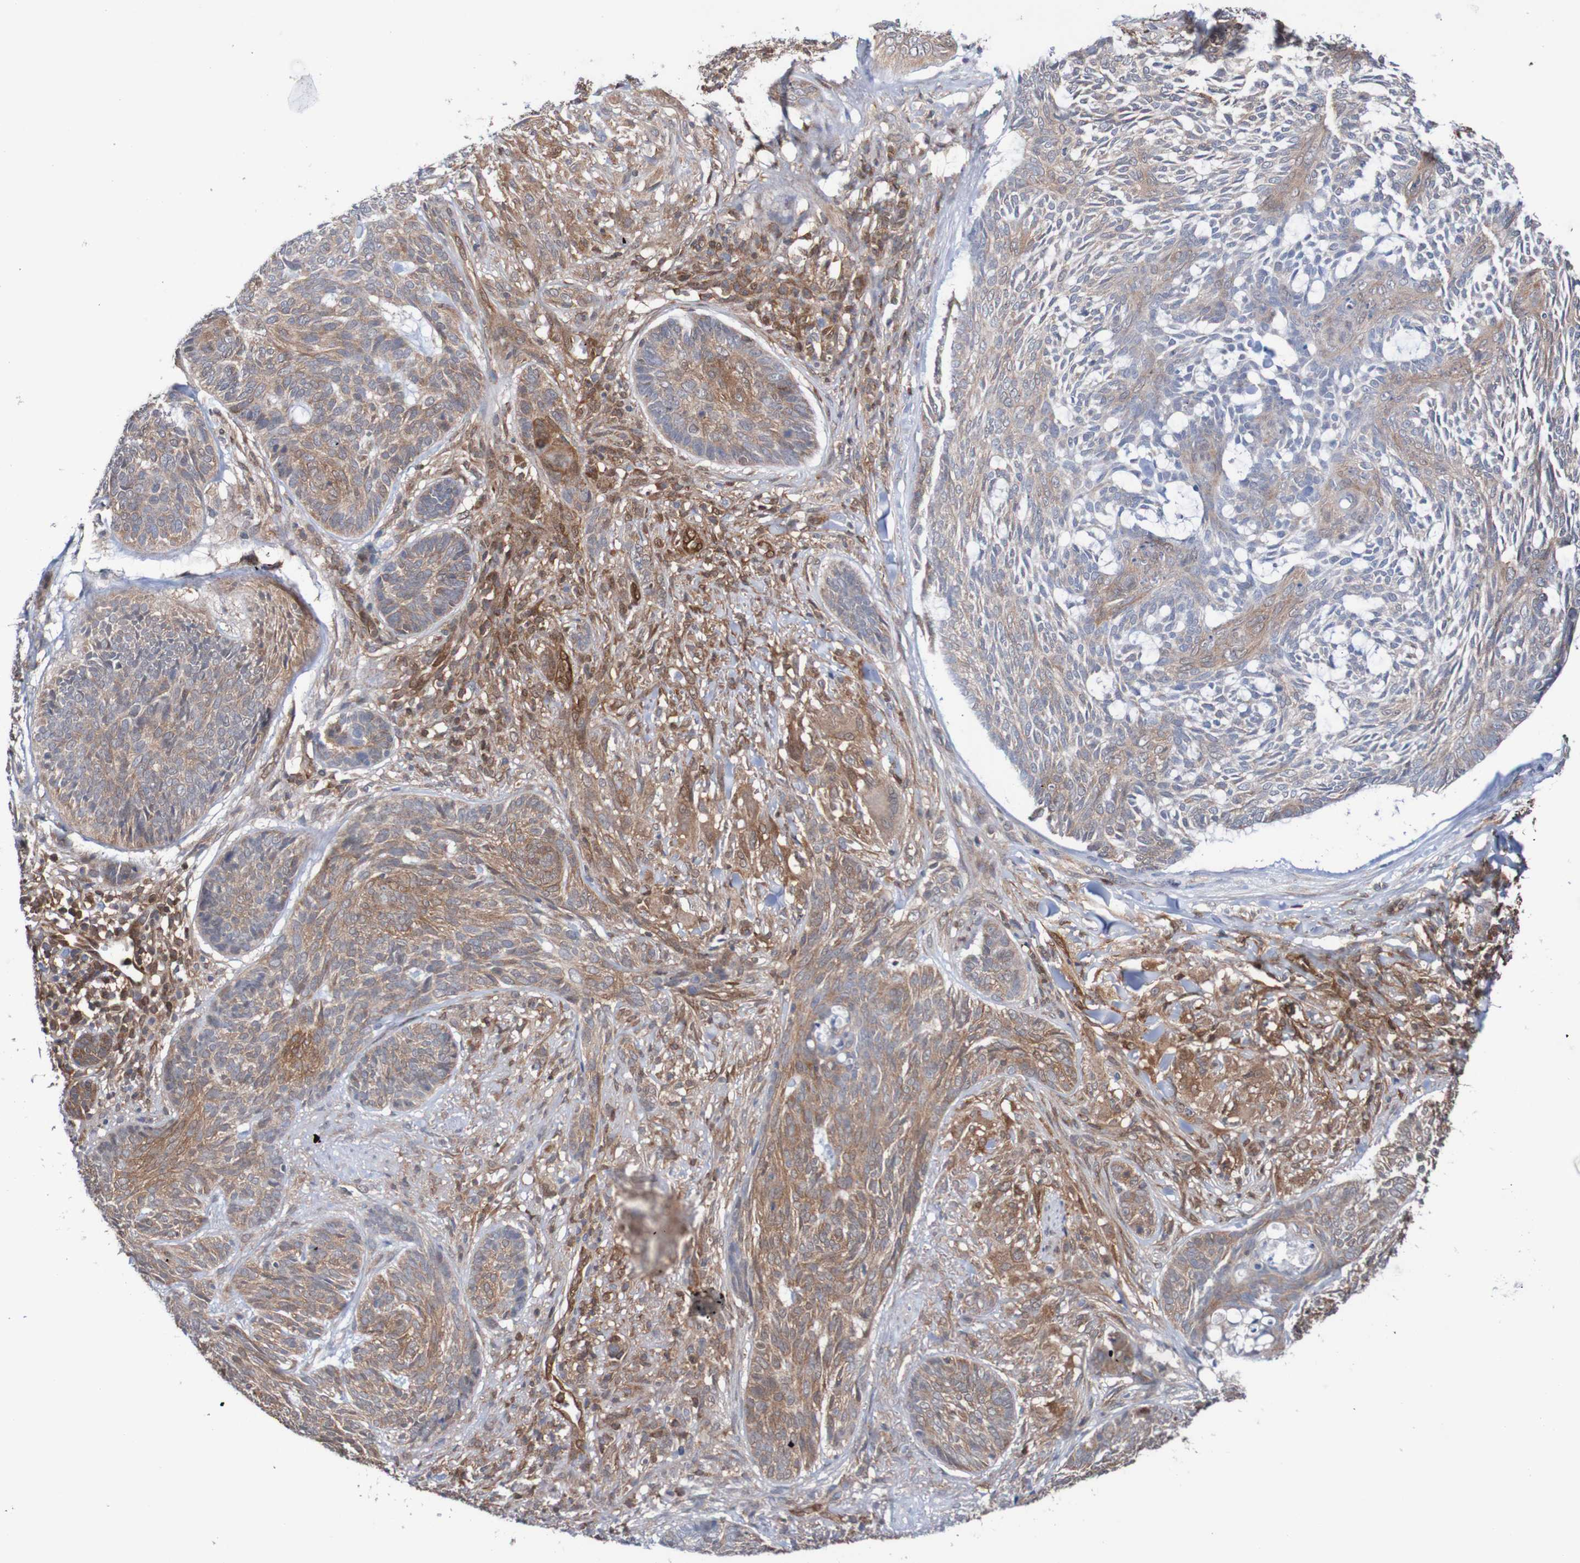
{"staining": {"intensity": "weak", "quantity": ">75%", "location": "cytoplasmic/membranous"}, "tissue": "skin cancer", "cell_type": "Tumor cells", "image_type": "cancer", "snomed": [{"axis": "morphology", "description": "Basal cell carcinoma"}, {"axis": "topography", "description": "Skin"}], "caption": "Approximately >75% of tumor cells in skin cancer display weak cytoplasmic/membranous protein expression as visualized by brown immunohistochemical staining.", "gene": "RIGI", "patient": {"sex": "male", "age": 43}}